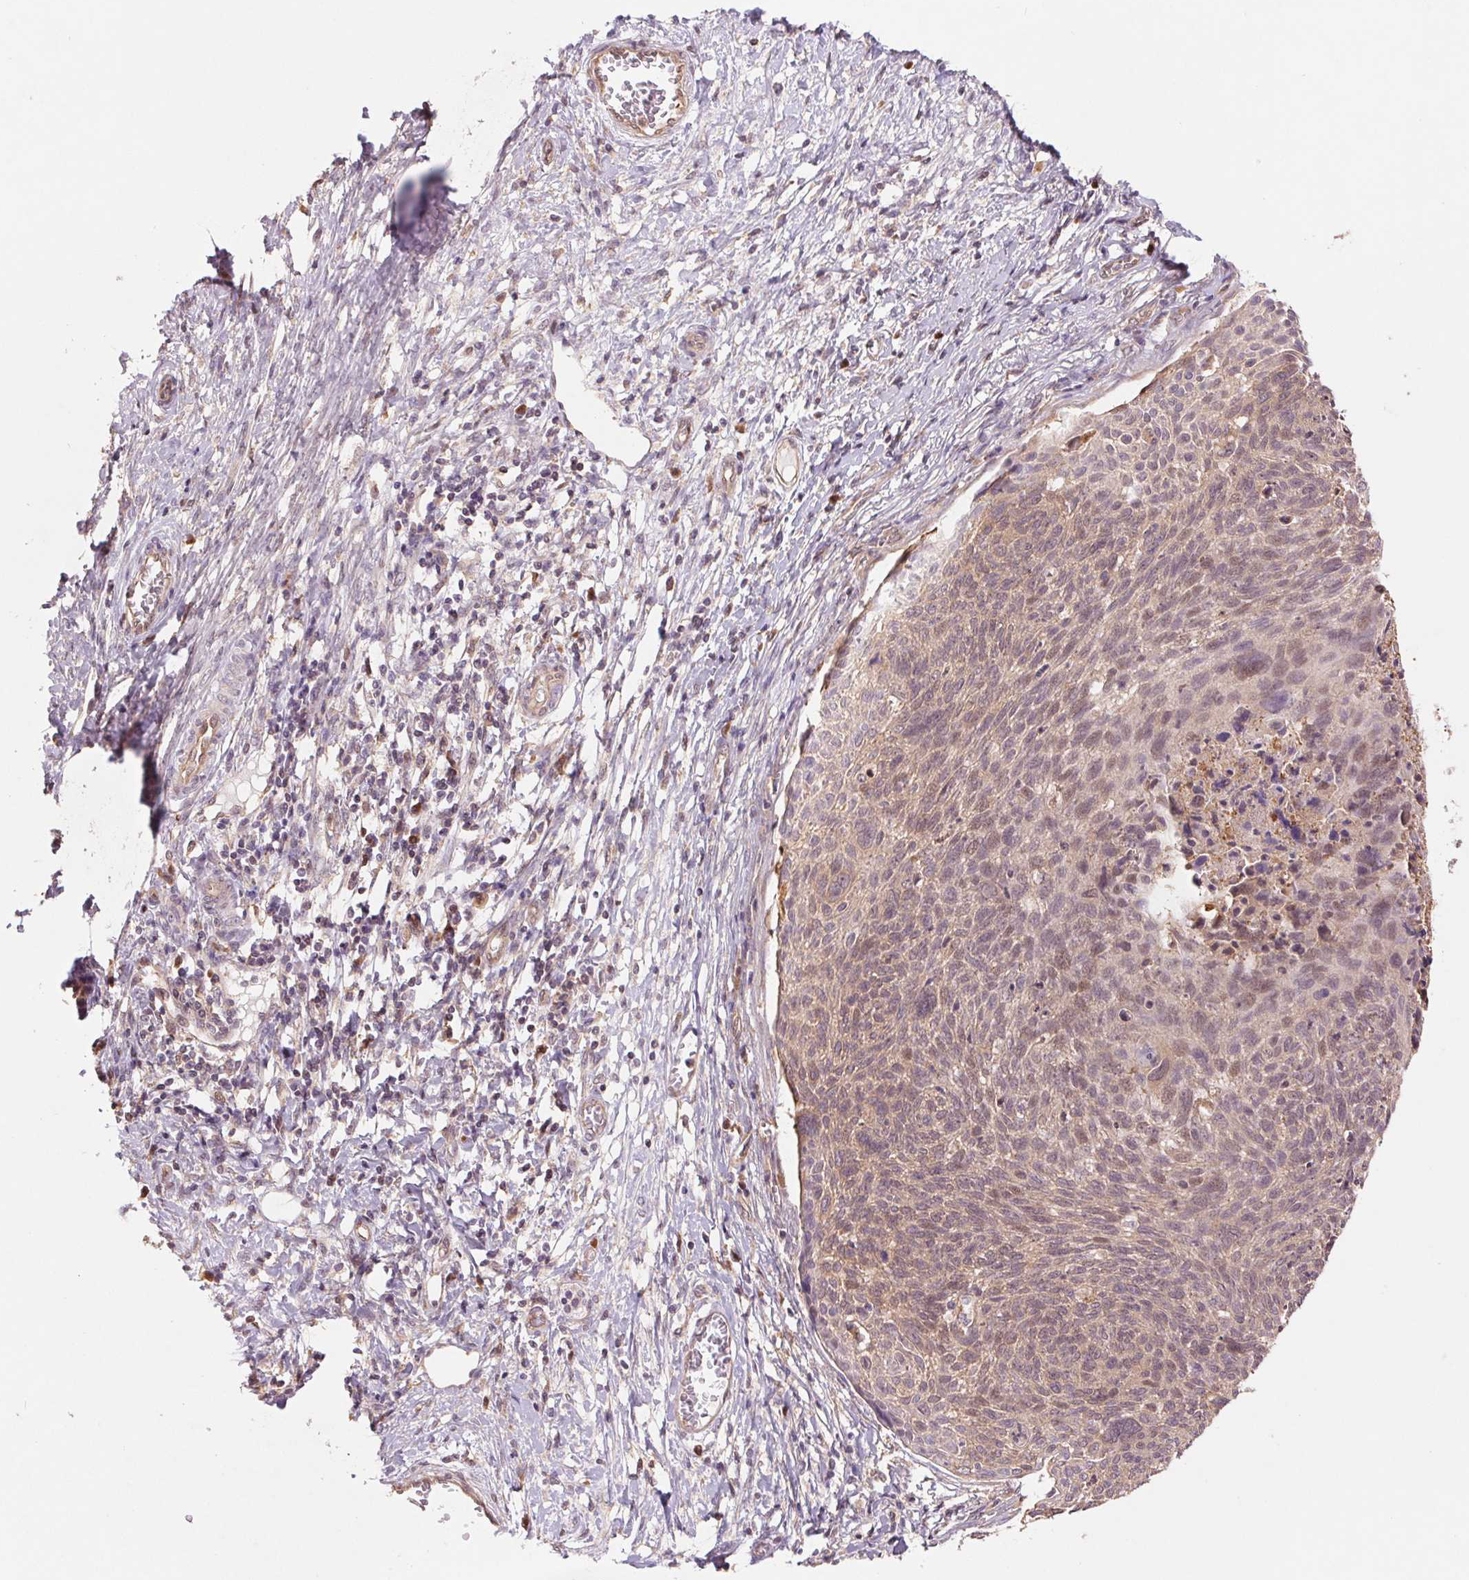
{"staining": {"intensity": "weak", "quantity": "25%-75%", "location": "cytoplasmic/membranous,nuclear"}, "tissue": "cervical cancer", "cell_type": "Tumor cells", "image_type": "cancer", "snomed": [{"axis": "morphology", "description": "Squamous cell carcinoma, NOS"}, {"axis": "topography", "description": "Cervix"}], "caption": "This is an image of IHC staining of cervical squamous cell carcinoma, which shows weak staining in the cytoplasmic/membranous and nuclear of tumor cells.", "gene": "RRM1", "patient": {"sex": "female", "age": 49}}